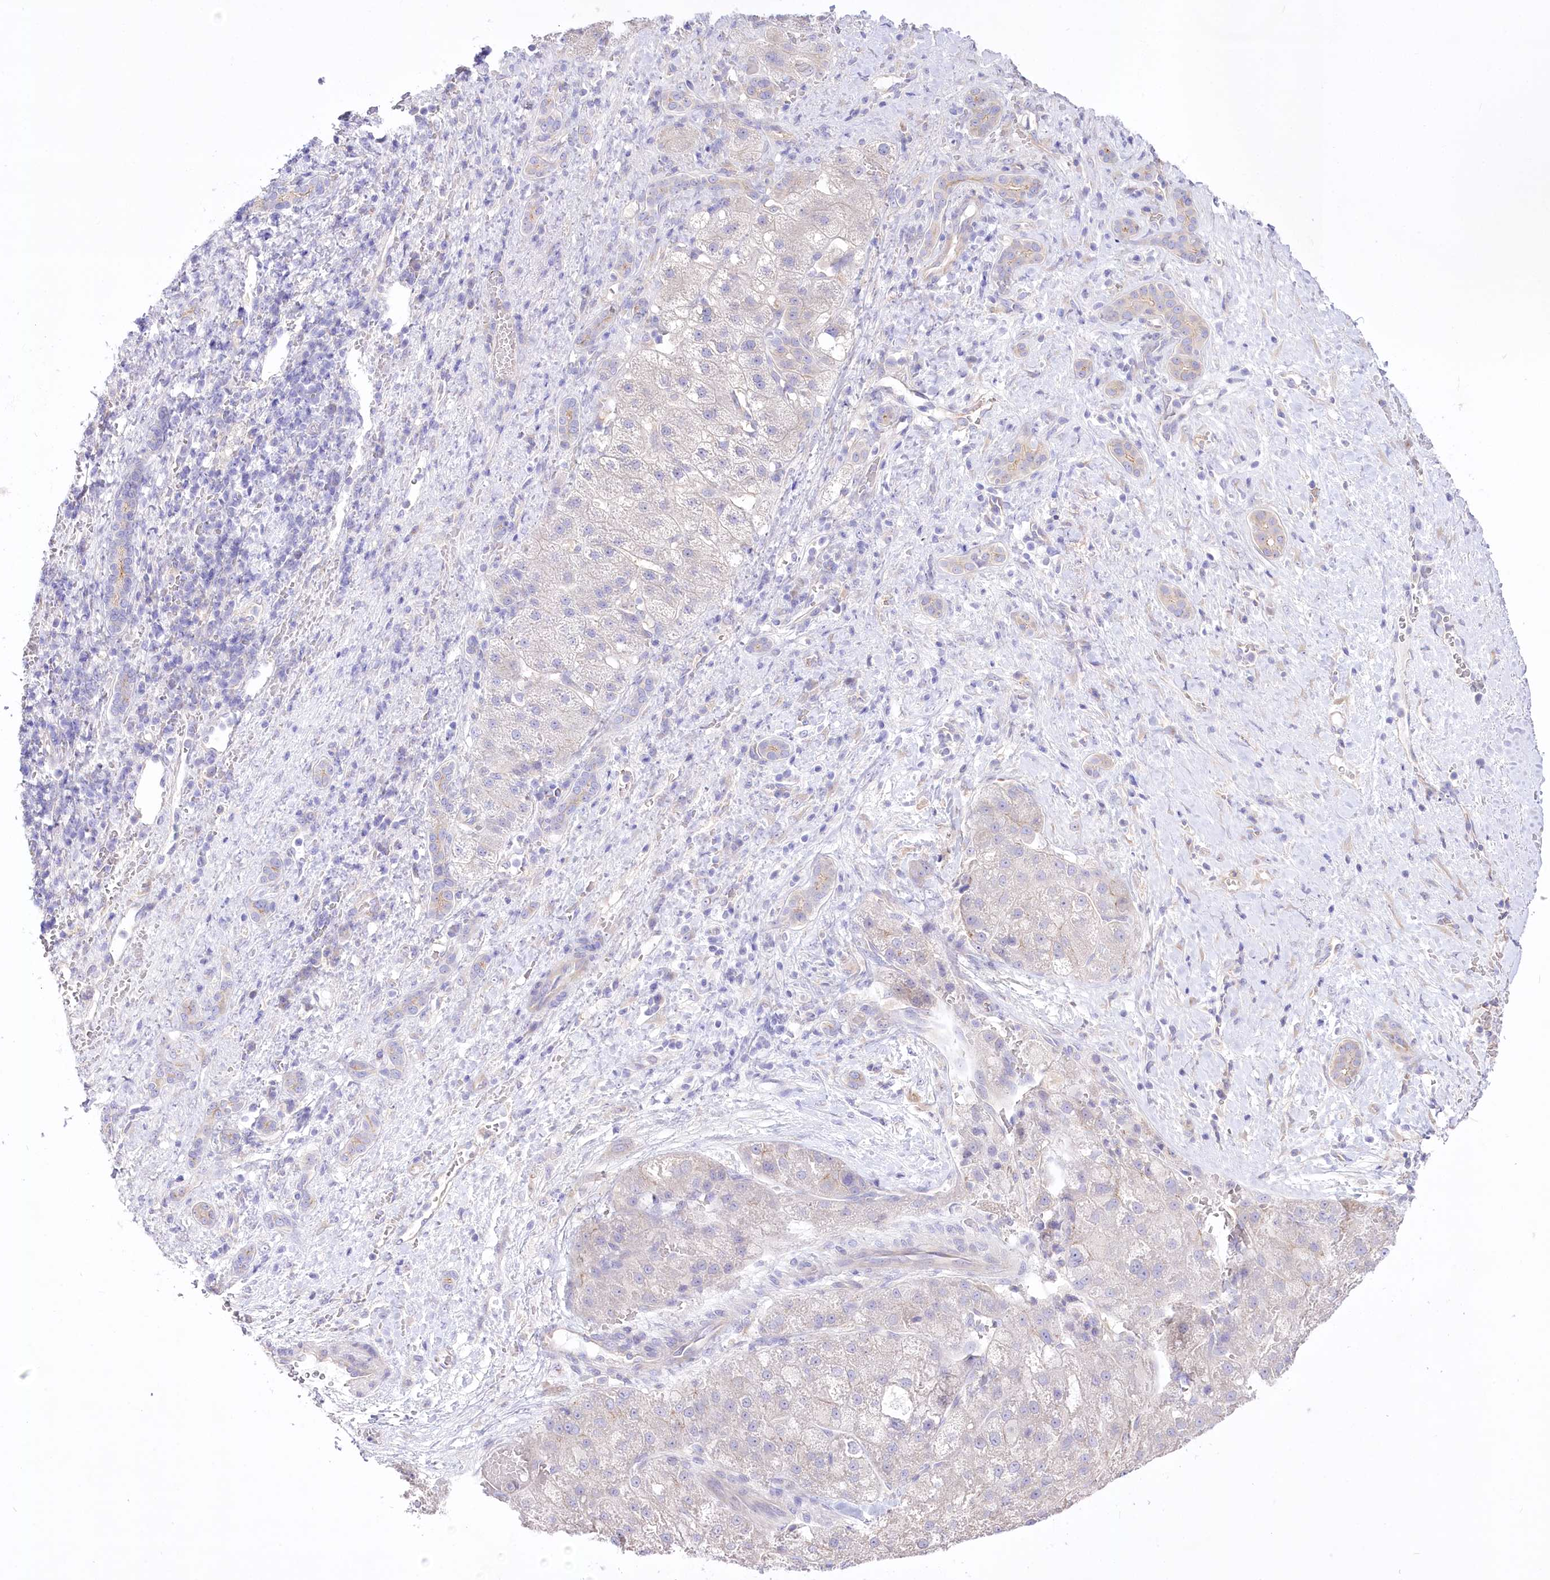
{"staining": {"intensity": "negative", "quantity": "none", "location": "none"}, "tissue": "liver cancer", "cell_type": "Tumor cells", "image_type": "cancer", "snomed": [{"axis": "morphology", "description": "Normal tissue, NOS"}, {"axis": "morphology", "description": "Carcinoma, Hepatocellular, NOS"}, {"axis": "topography", "description": "Liver"}], "caption": "There is no significant positivity in tumor cells of liver hepatocellular carcinoma. (Brightfield microscopy of DAB immunohistochemistry (IHC) at high magnification).", "gene": "LRRC34", "patient": {"sex": "male", "age": 57}}